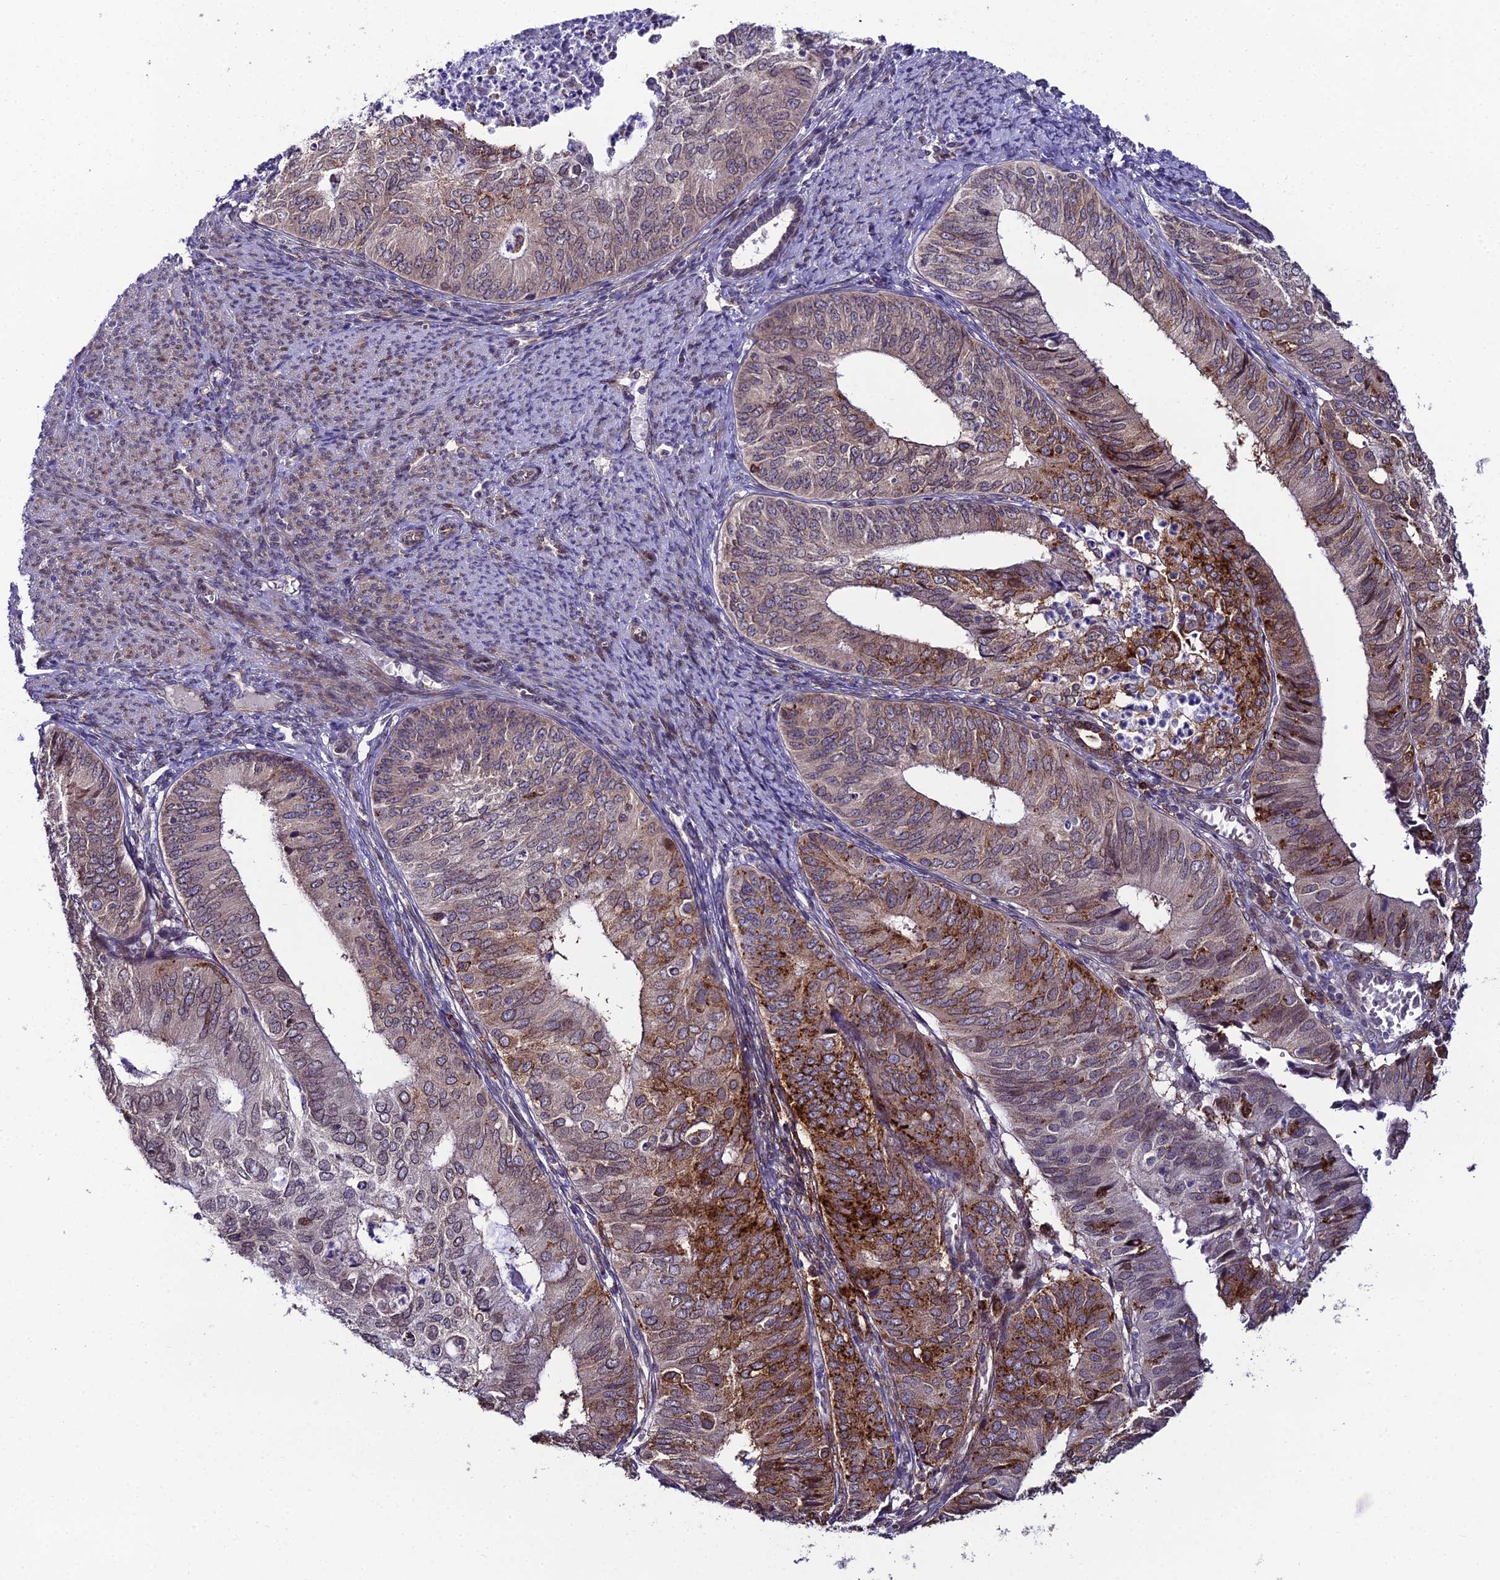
{"staining": {"intensity": "strong", "quantity": "25%-75%", "location": "cytoplasmic/membranous"}, "tissue": "endometrial cancer", "cell_type": "Tumor cells", "image_type": "cancer", "snomed": [{"axis": "morphology", "description": "Adenocarcinoma, NOS"}, {"axis": "topography", "description": "Endometrium"}], "caption": "The image exhibits a brown stain indicating the presence of a protein in the cytoplasmic/membranous of tumor cells in endometrial adenocarcinoma. The staining was performed using DAB (3,3'-diaminobenzidine), with brown indicating positive protein expression. Nuclei are stained blue with hematoxylin.", "gene": "DDX19A", "patient": {"sex": "female", "age": 68}}